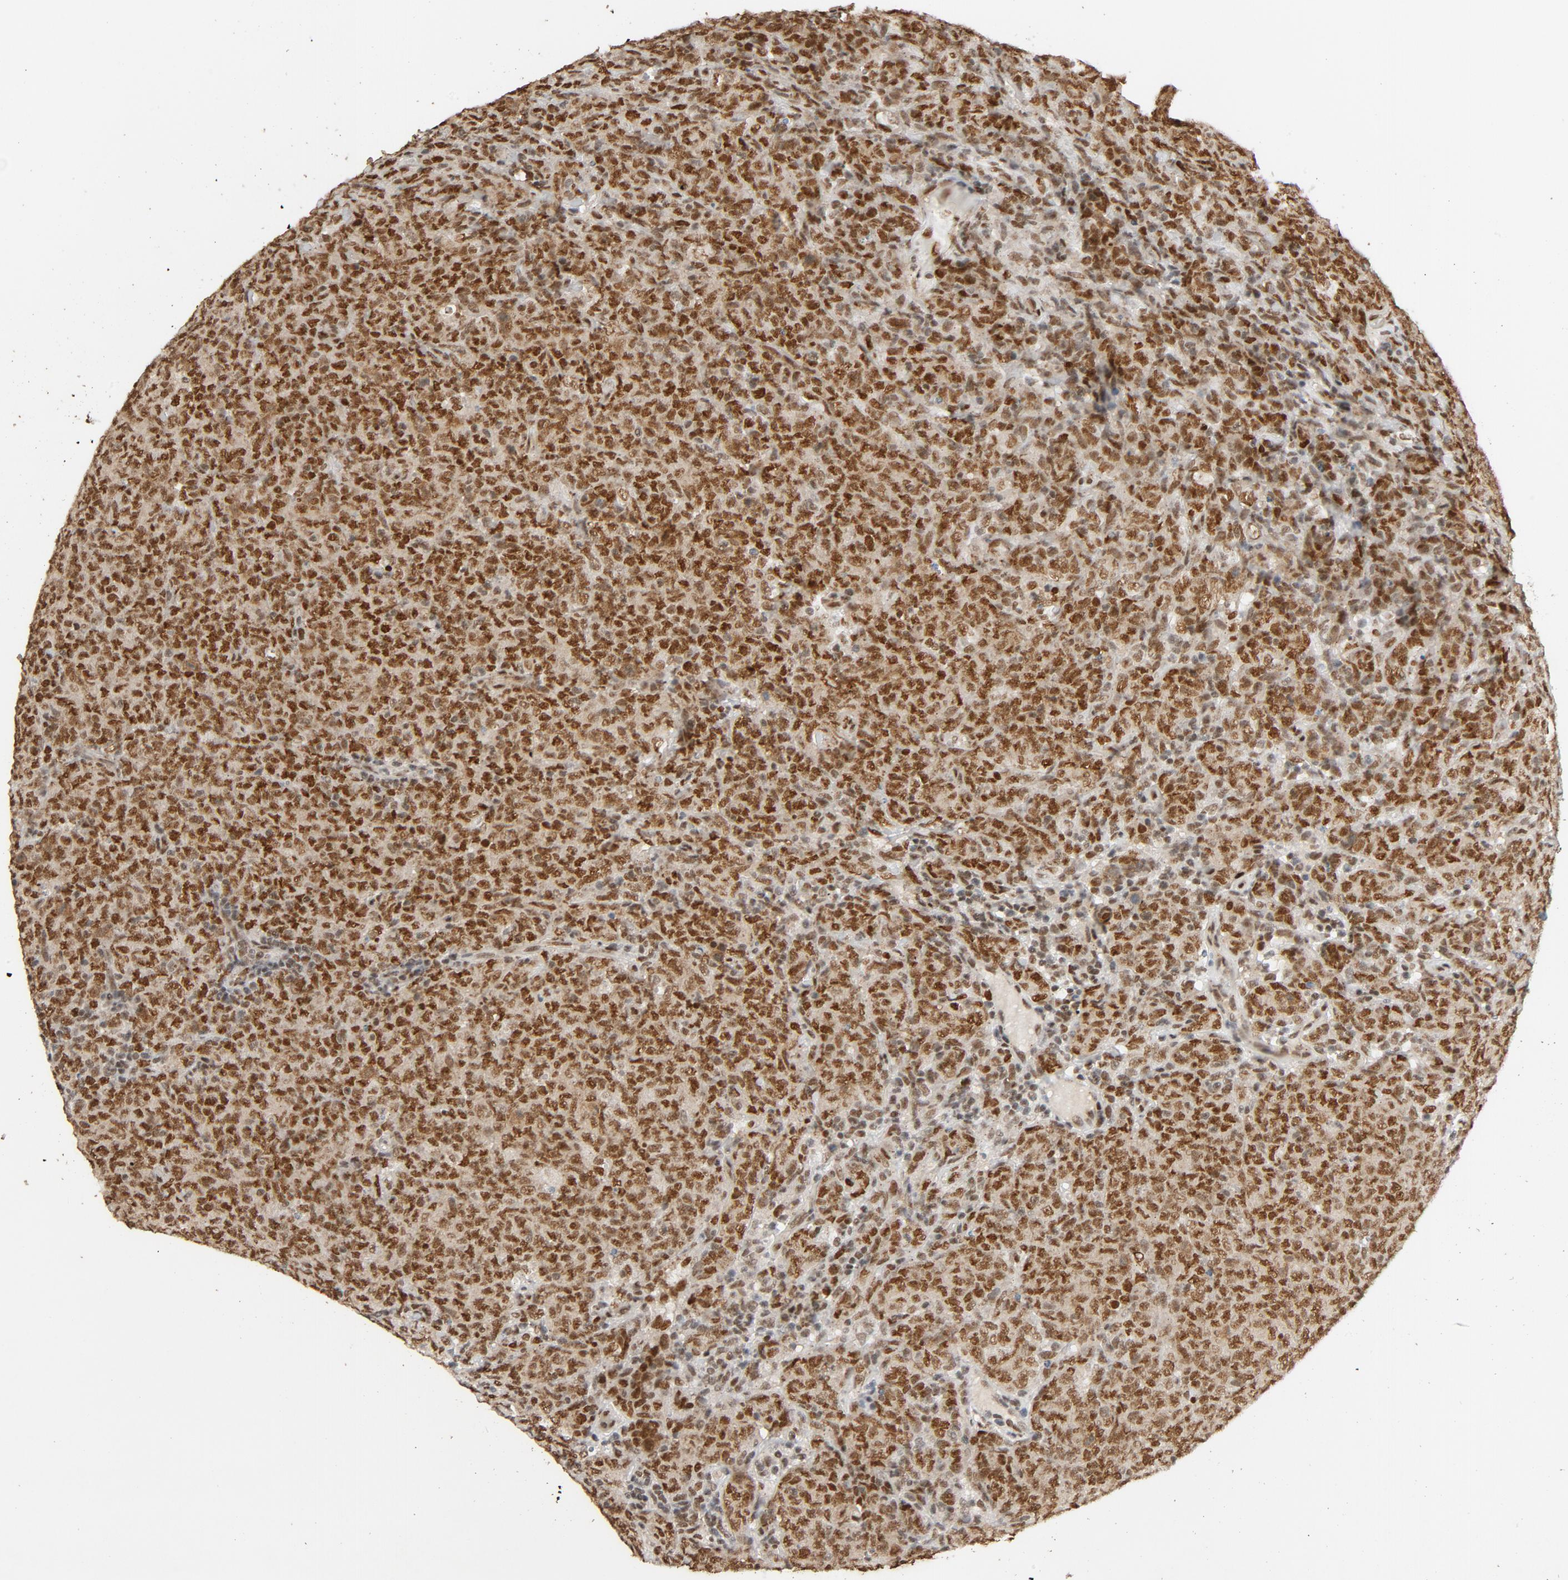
{"staining": {"intensity": "strong", "quantity": ">75%", "location": "nuclear"}, "tissue": "lymphoma", "cell_type": "Tumor cells", "image_type": "cancer", "snomed": [{"axis": "morphology", "description": "Malignant lymphoma, non-Hodgkin's type, High grade"}, {"axis": "topography", "description": "Tonsil"}], "caption": "Tumor cells exhibit high levels of strong nuclear positivity in approximately >75% of cells in lymphoma.", "gene": "SMARCD1", "patient": {"sex": "female", "age": 36}}